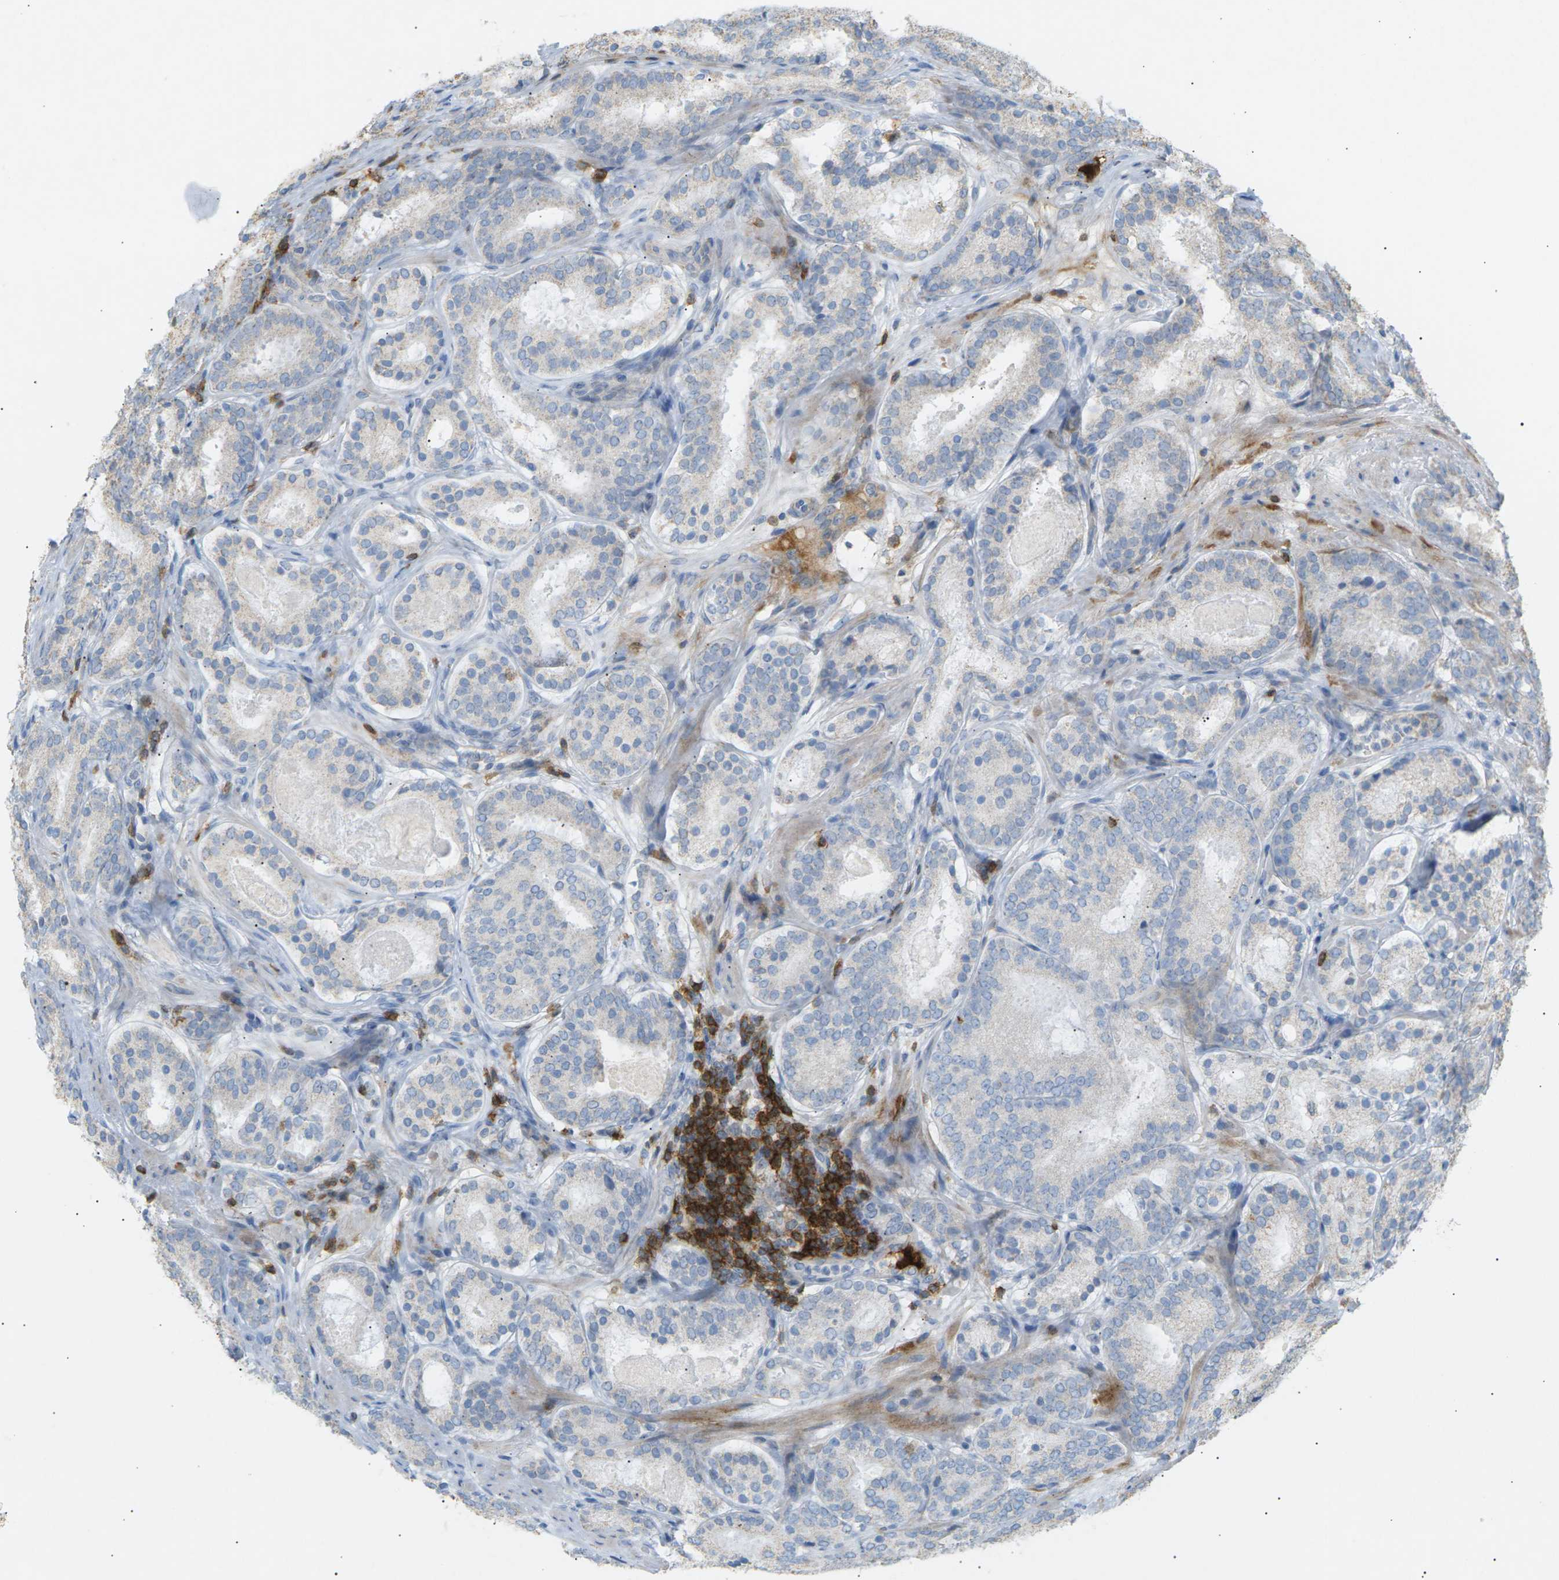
{"staining": {"intensity": "negative", "quantity": "none", "location": "none"}, "tissue": "prostate cancer", "cell_type": "Tumor cells", "image_type": "cancer", "snomed": [{"axis": "morphology", "description": "Adenocarcinoma, Low grade"}, {"axis": "topography", "description": "Prostate"}], "caption": "High magnification brightfield microscopy of prostate cancer stained with DAB (brown) and counterstained with hematoxylin (blue): tumor cells show no significant expression.", "gene": "LIME1", "patient": {"sex": "male", "age": 69}}